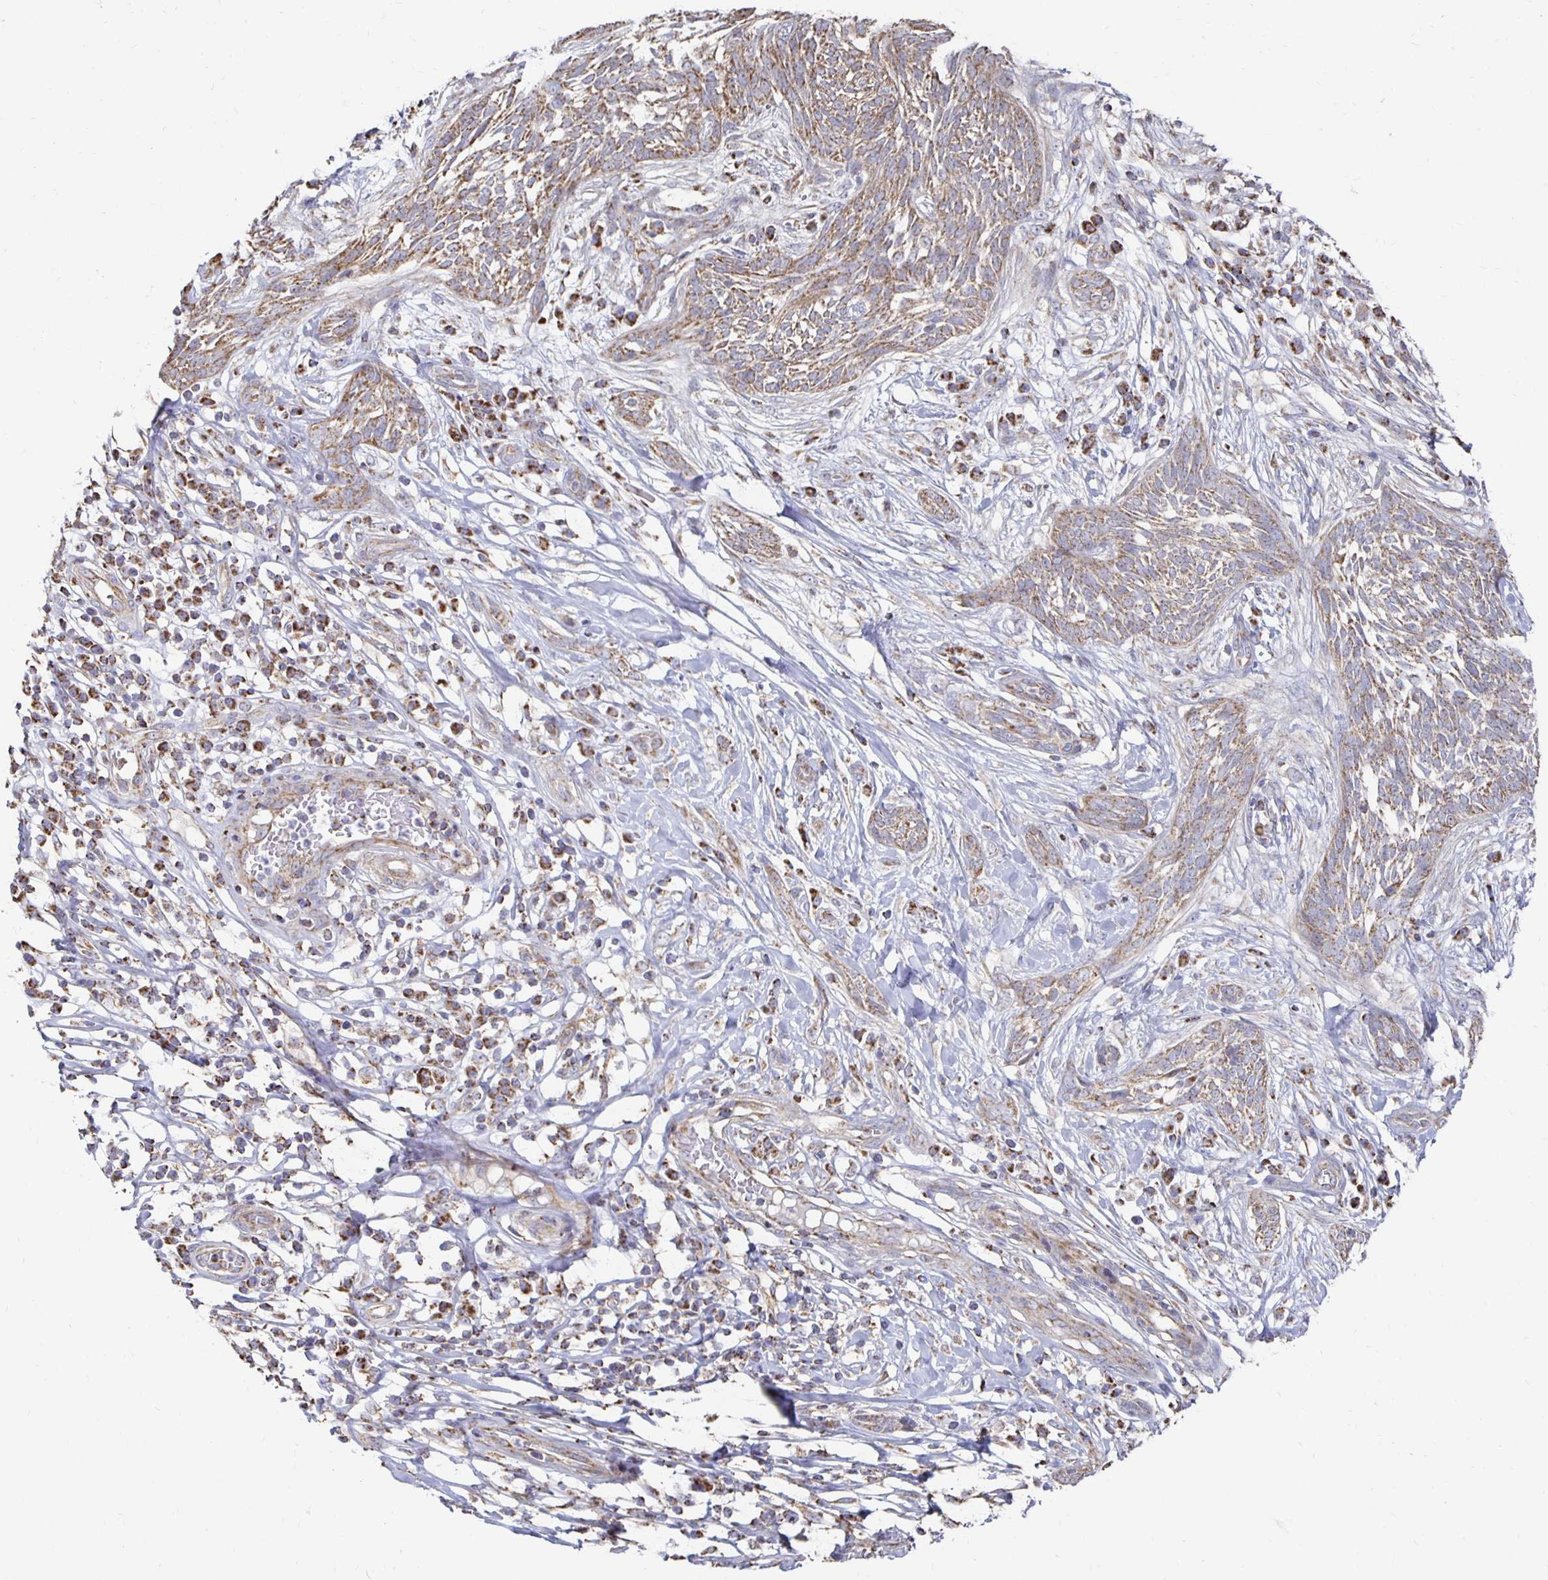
{"staining": {"intensity": "weak", "quantity": ">75%", "location": "cytoplasmic/membranous"}, "tissue": "skin cancer", "cell_type": "Tumor cells", "image_type": "cancer", "snomed": [{"axis": "morphology", "description": "Basal cell carcinoma"}, {"axis": "topography", "description": "Skin"}, {"axis": "topography", "description": "Skin, foot"}], "caption": "This histopathology image reveals IHC staining of skin cancer, with low weak cytoplasmic/membranous staining in about >75% of tumor cells.", "gene": "NKX2-8", "patient": {"sex": "female", "age": 86}}